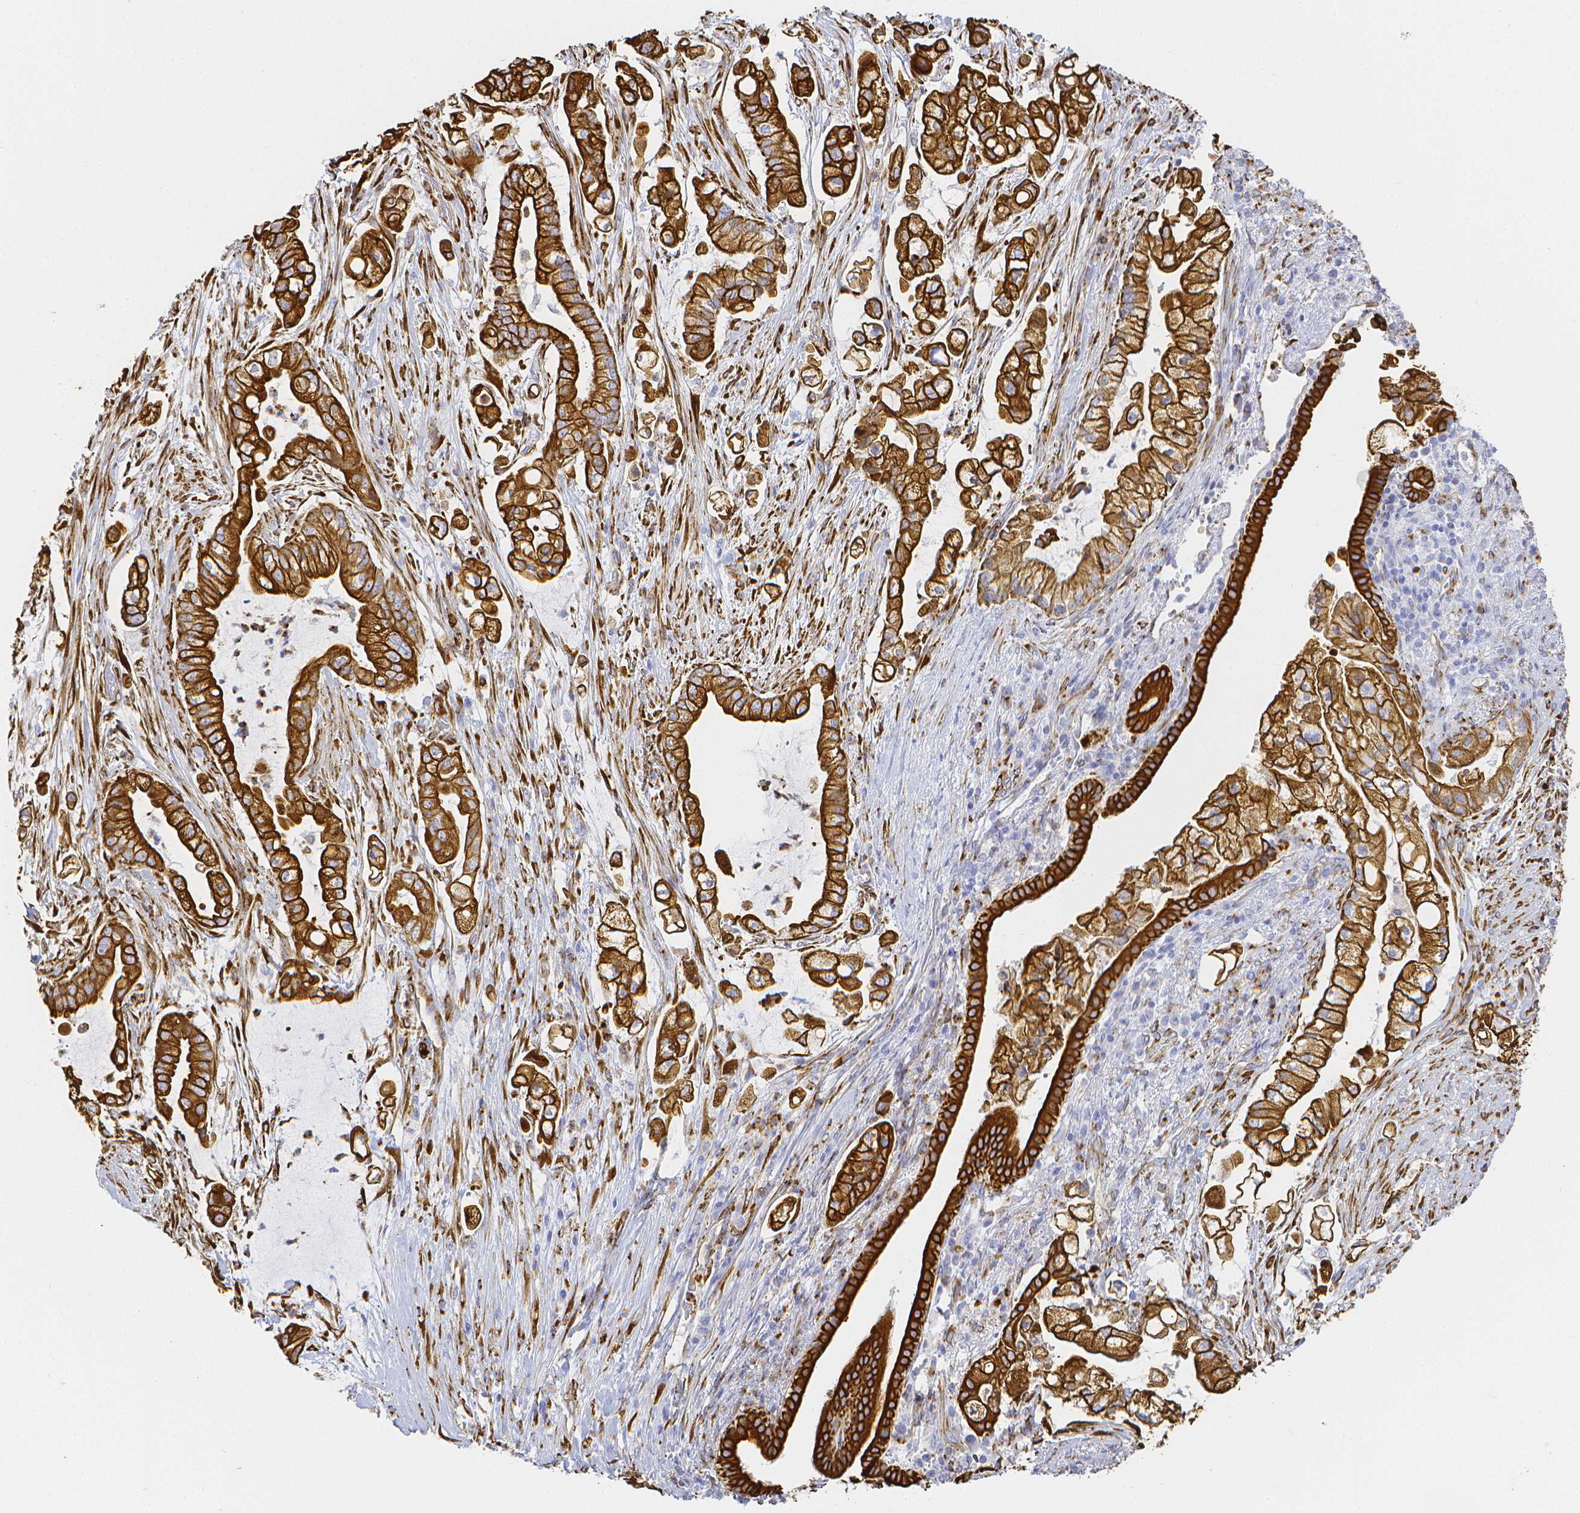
{"staining": {"intensity": "strong", "quantity": ">75%", "location": "cytoplasmic/membranous"}, "tissue": "pancreatic cancer", "cell_type": "Tumor cells", "image_type": "cancer", "snomed": [{"axis": "morphology", "description": "Adenocarcinoma, NOS"}, {"axis": "topography", "description": "Pancreas"}], "caption": "Human pancreatic cancer stained with a protein marker reveals strong staining in tumor cells.", "gene": "SMURF1", "patient": {"sex": "female", "age": 69}}